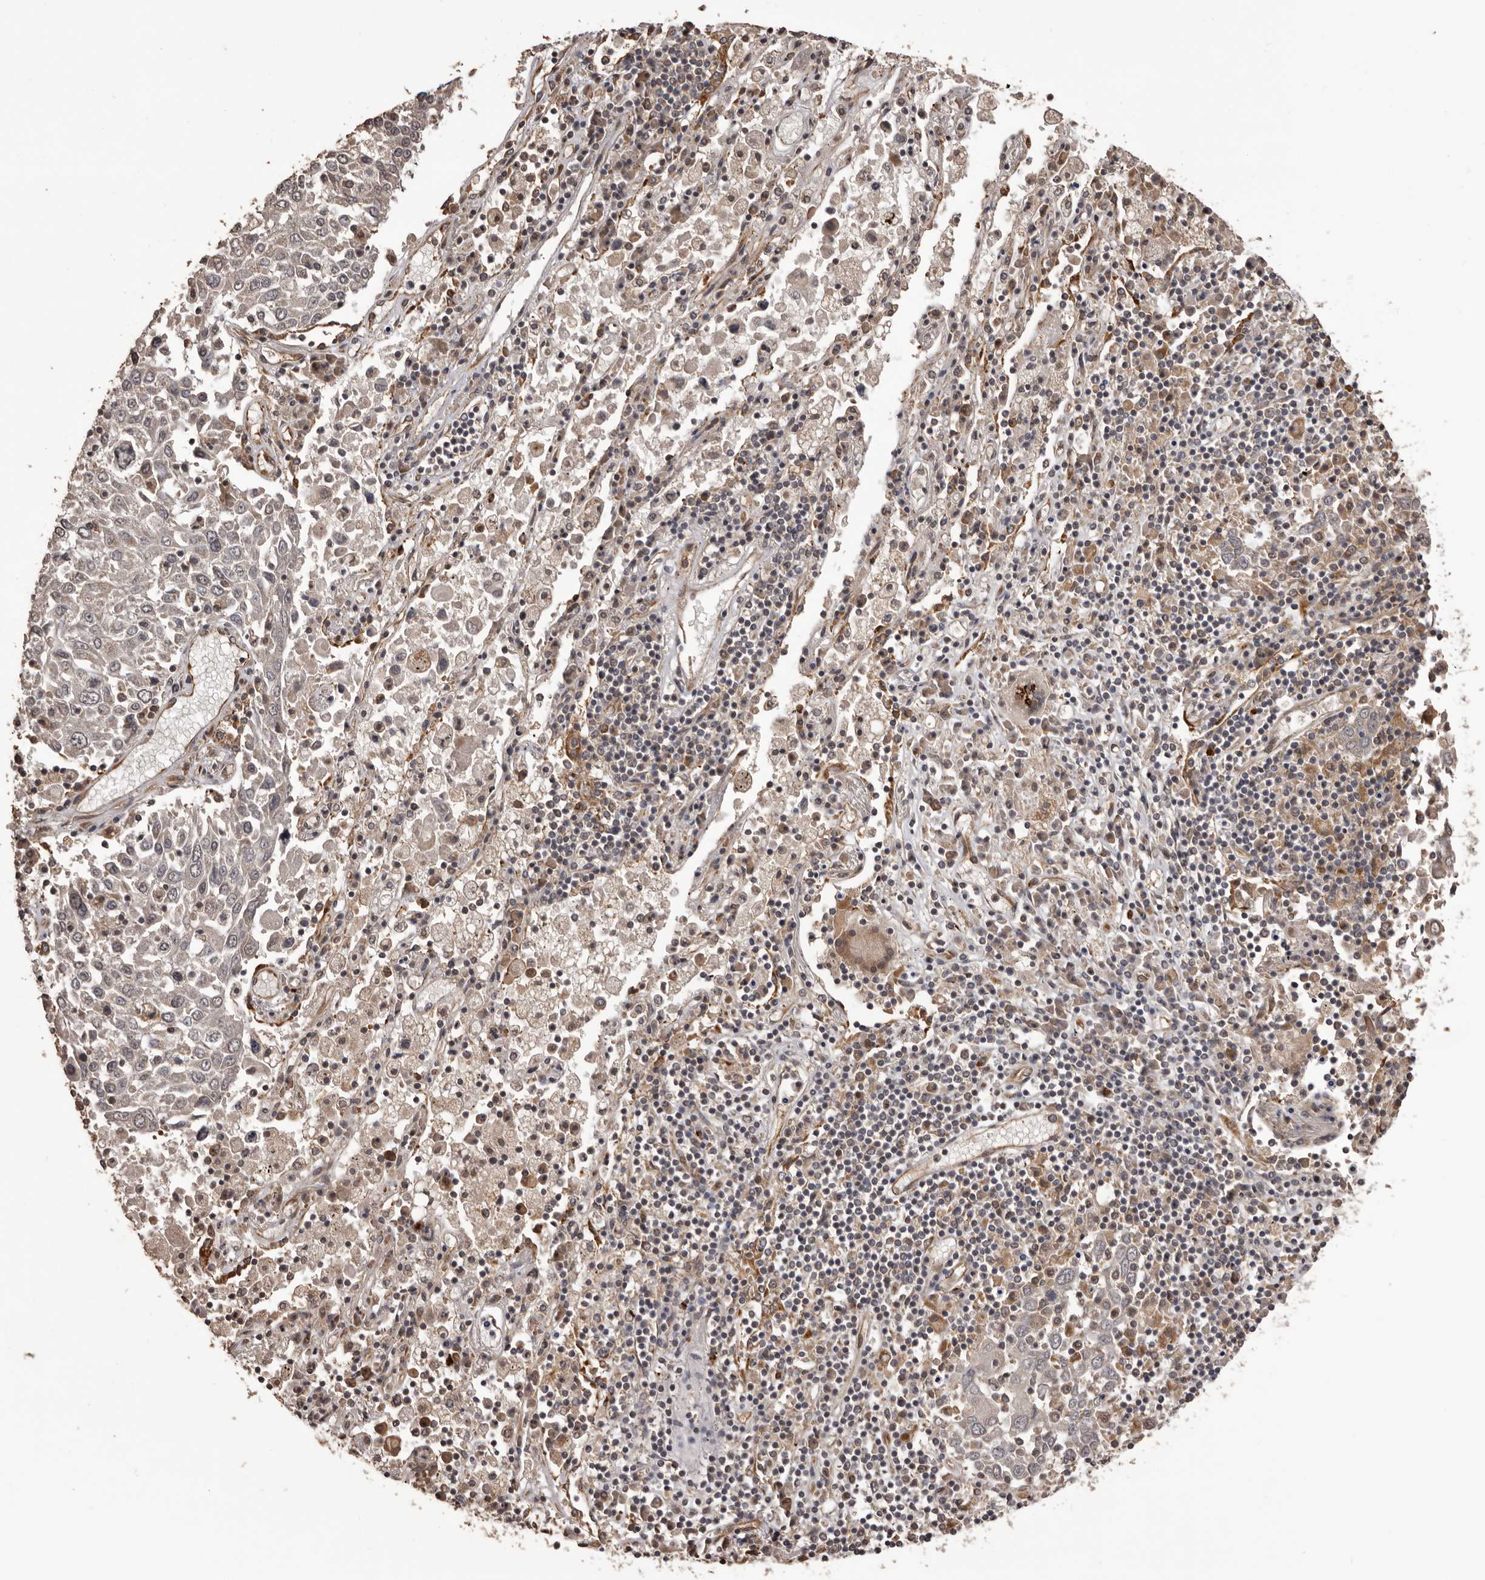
{"staining": {"intensity": "weak", "quantity": "25%-75%", "location": "cytoplasmic/membranous"}, "tissue": "lung cancer", "cell_type": "Tumor cells", "image_type": "cancer", "snomed": [{"axis": "morphology", "description": "Squamous cell carcinoma, NOS"}, {"axis": "topography", "description": "Lung"}], "caption": "There is low levels of weak cytoplasmic/membranous staining in tumor cells of squamous cell carcinoma (lung), as demonstrated by immunohistochemical staining (brown color).", "gene": "QRSL1", "patient": {"sex": "male", "age": 65}}